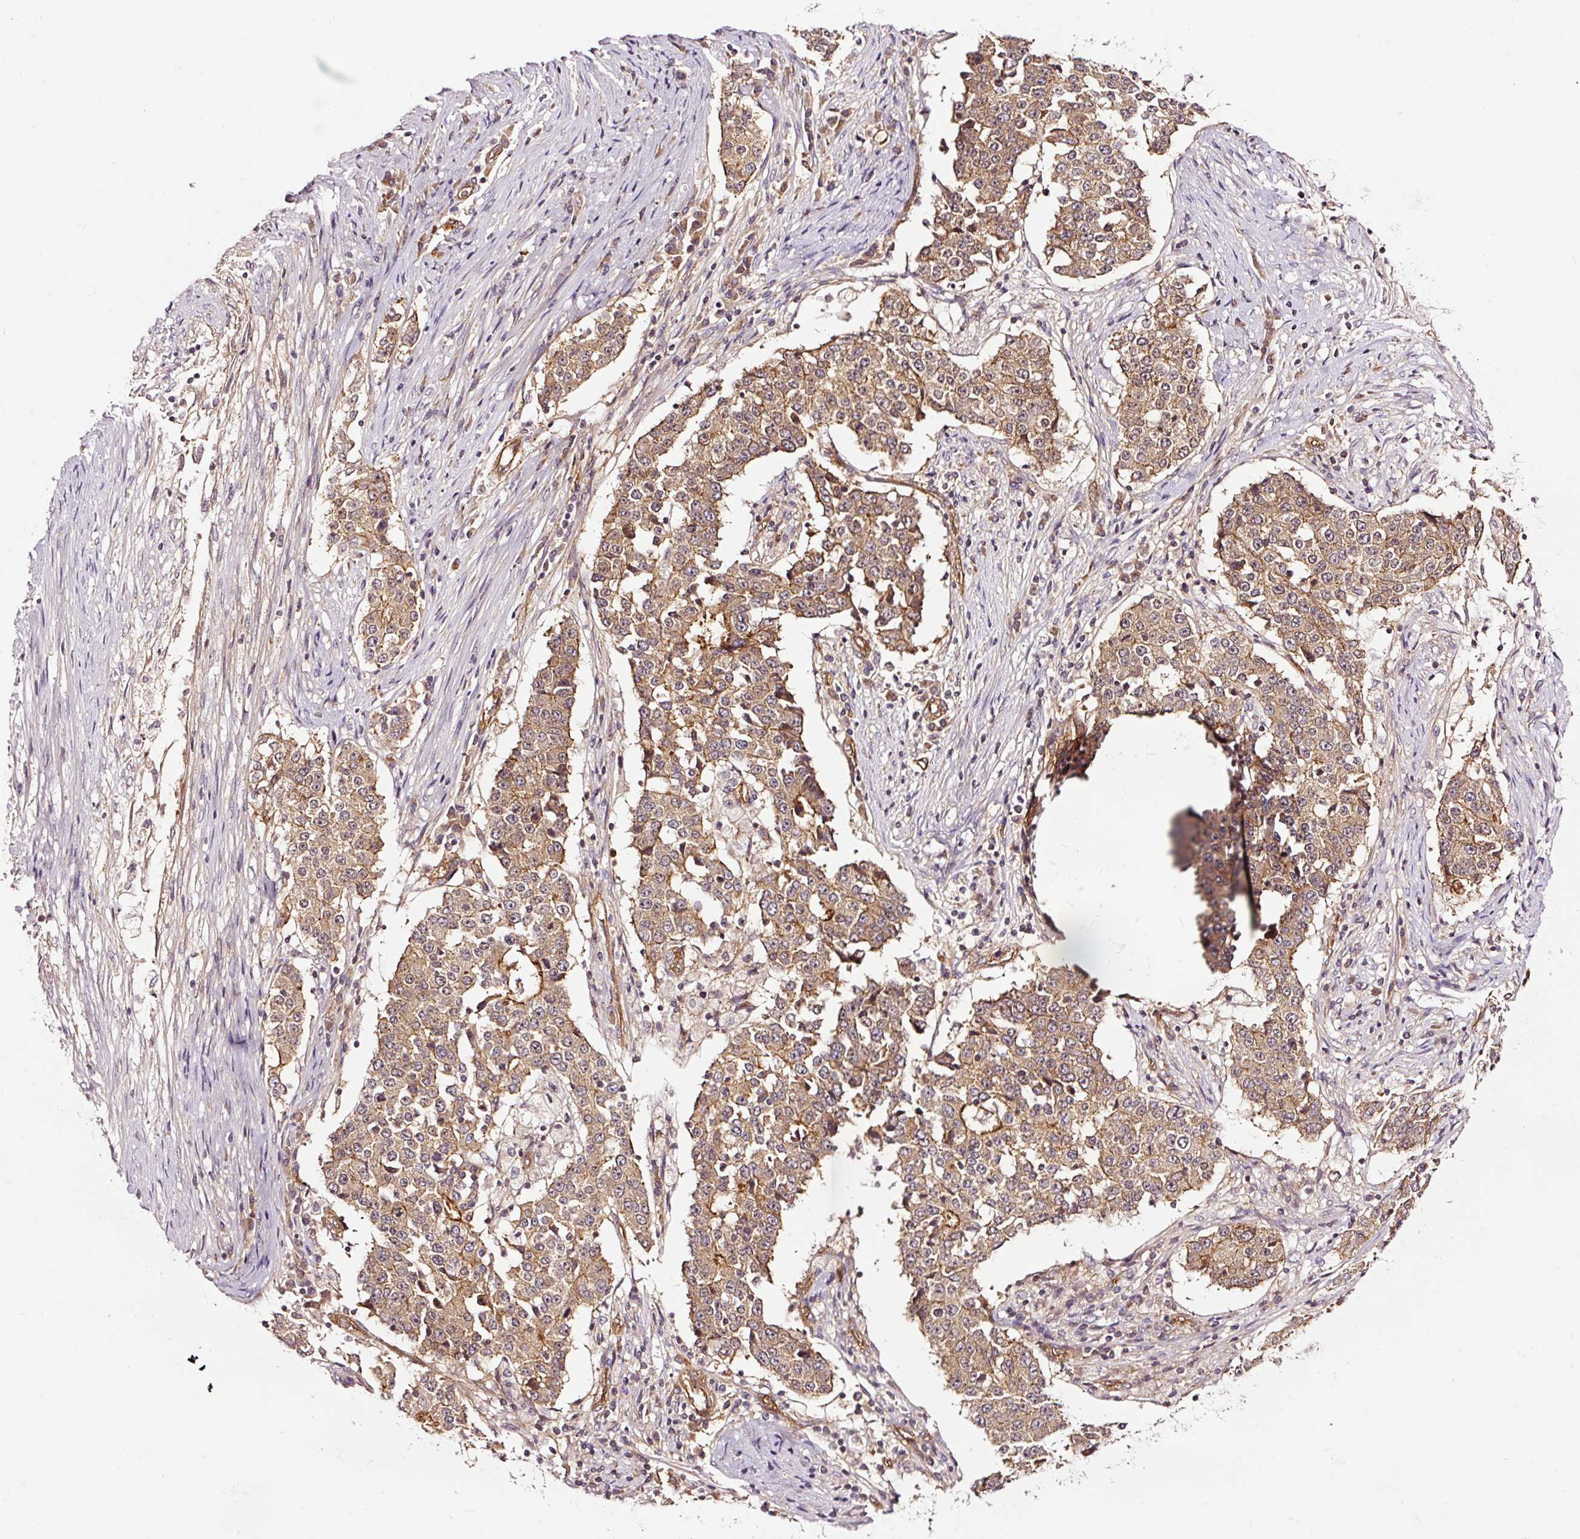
{"staining": {"intensity": "moderate", "quantity": ">75%", "location": "cytoplasmic/membranous"}, "tissue": "stomach cancer", "cell_type": "Tumor cells", "image_type": "cancer", "snomed": [{"axis": "morphology", "description": "Adenocarcinoma, NOS"}, {"axis": "topography", "description": "Stomach"}], "caption": "Adenocarcinoma (stomach) was stained to show a protein in brown. There is medium levels of moderate cytoplasmic/membranous staining in about >75% of tumor cells.", "gene": "METAP1", "patient": {"sex": "male", "age": 59}}